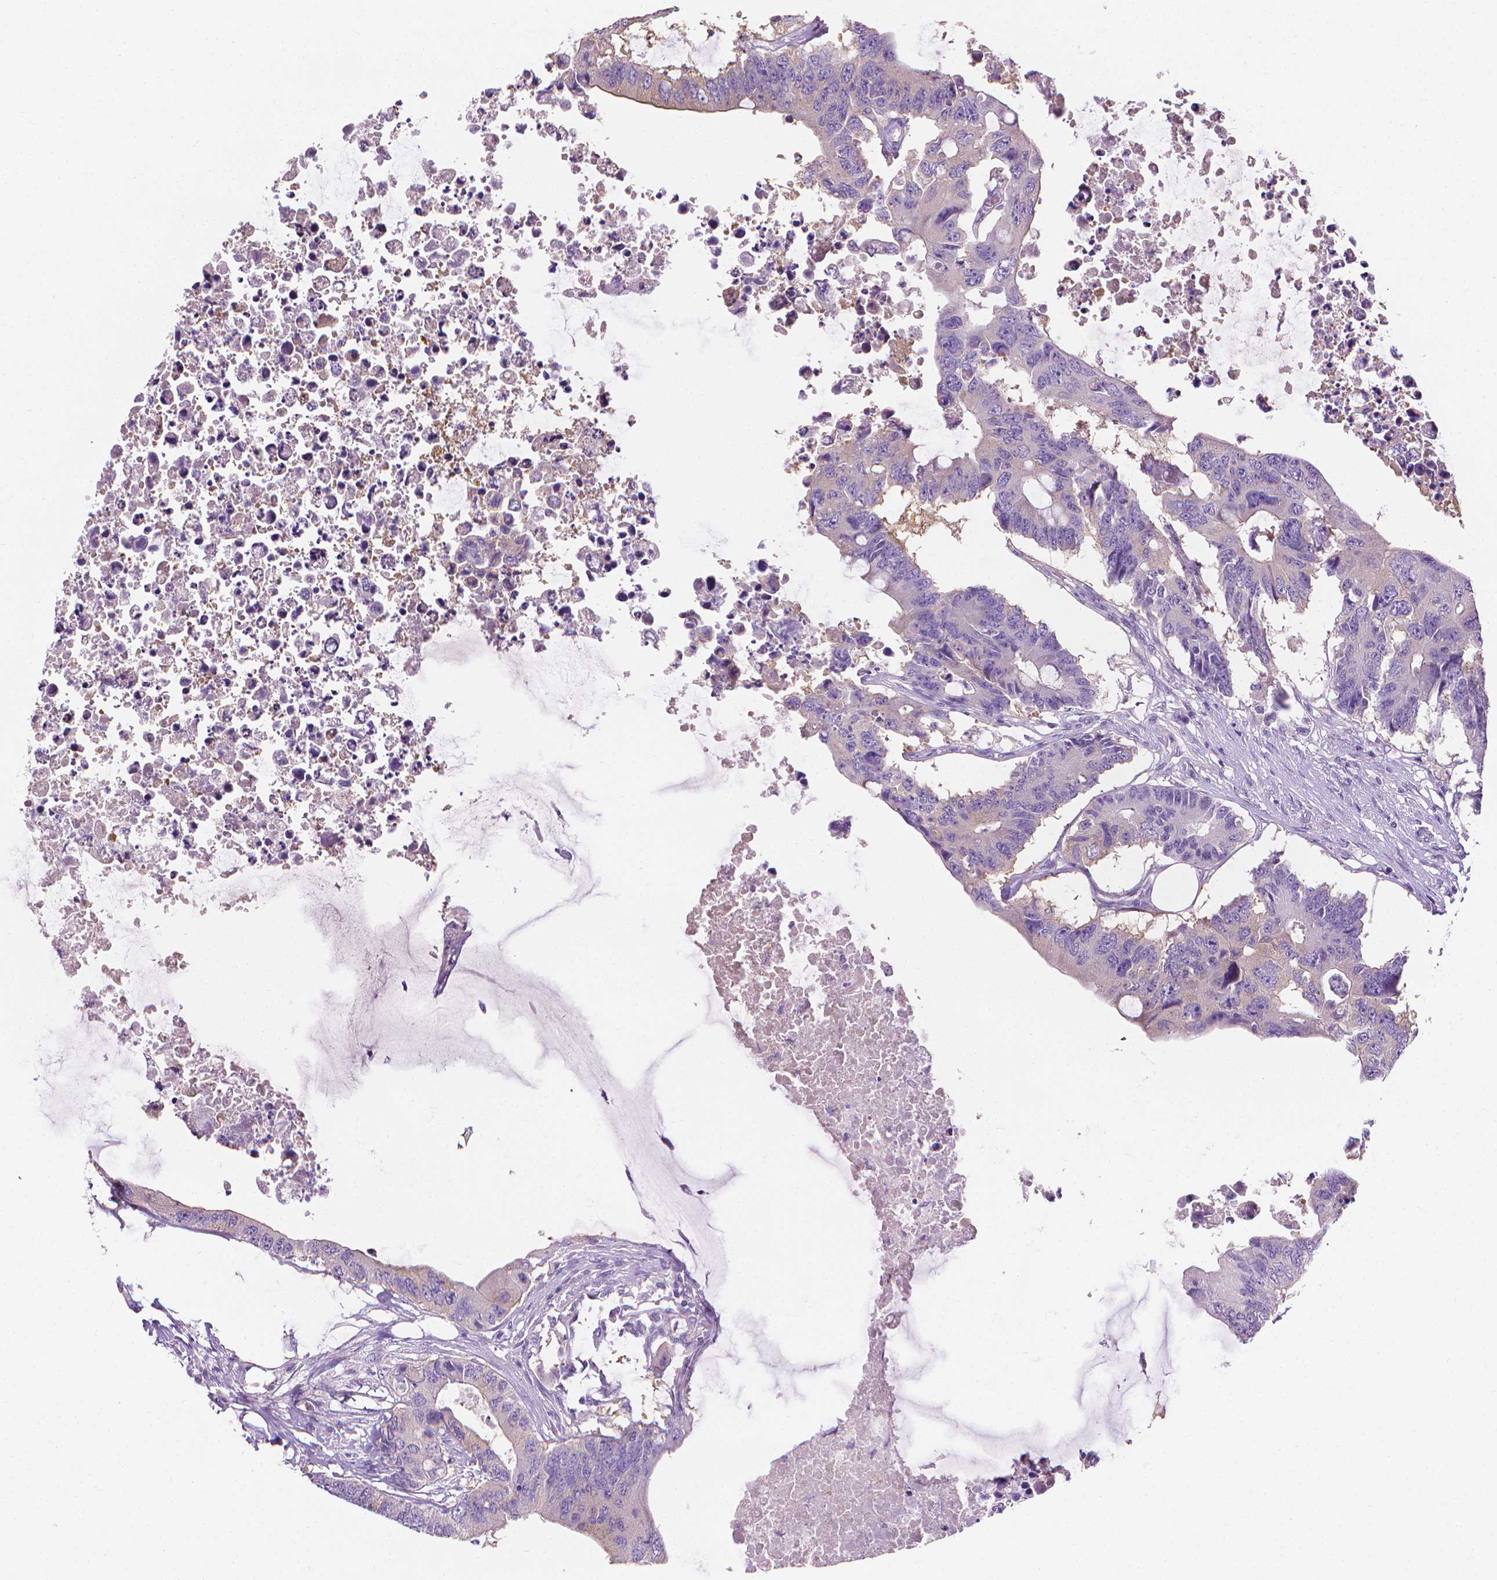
{"staining": {"intensity": "negative", "quantity": "none", "location": "none"}, "tissue": "colorectal cancer", "cell_type": "Tumor cells", "image_type": "cancer", "snomed": [{"axis": "morphology", "description": "Adenocarcinoma, NOS"}, {"axis": "topography", "description": "Colon"}], "caption": "Tumor cells show no significant staining in colorectal cancer (adenocarcinoma).", "gene": "FASN", "patient": {"sex": "male", "age": 71}}